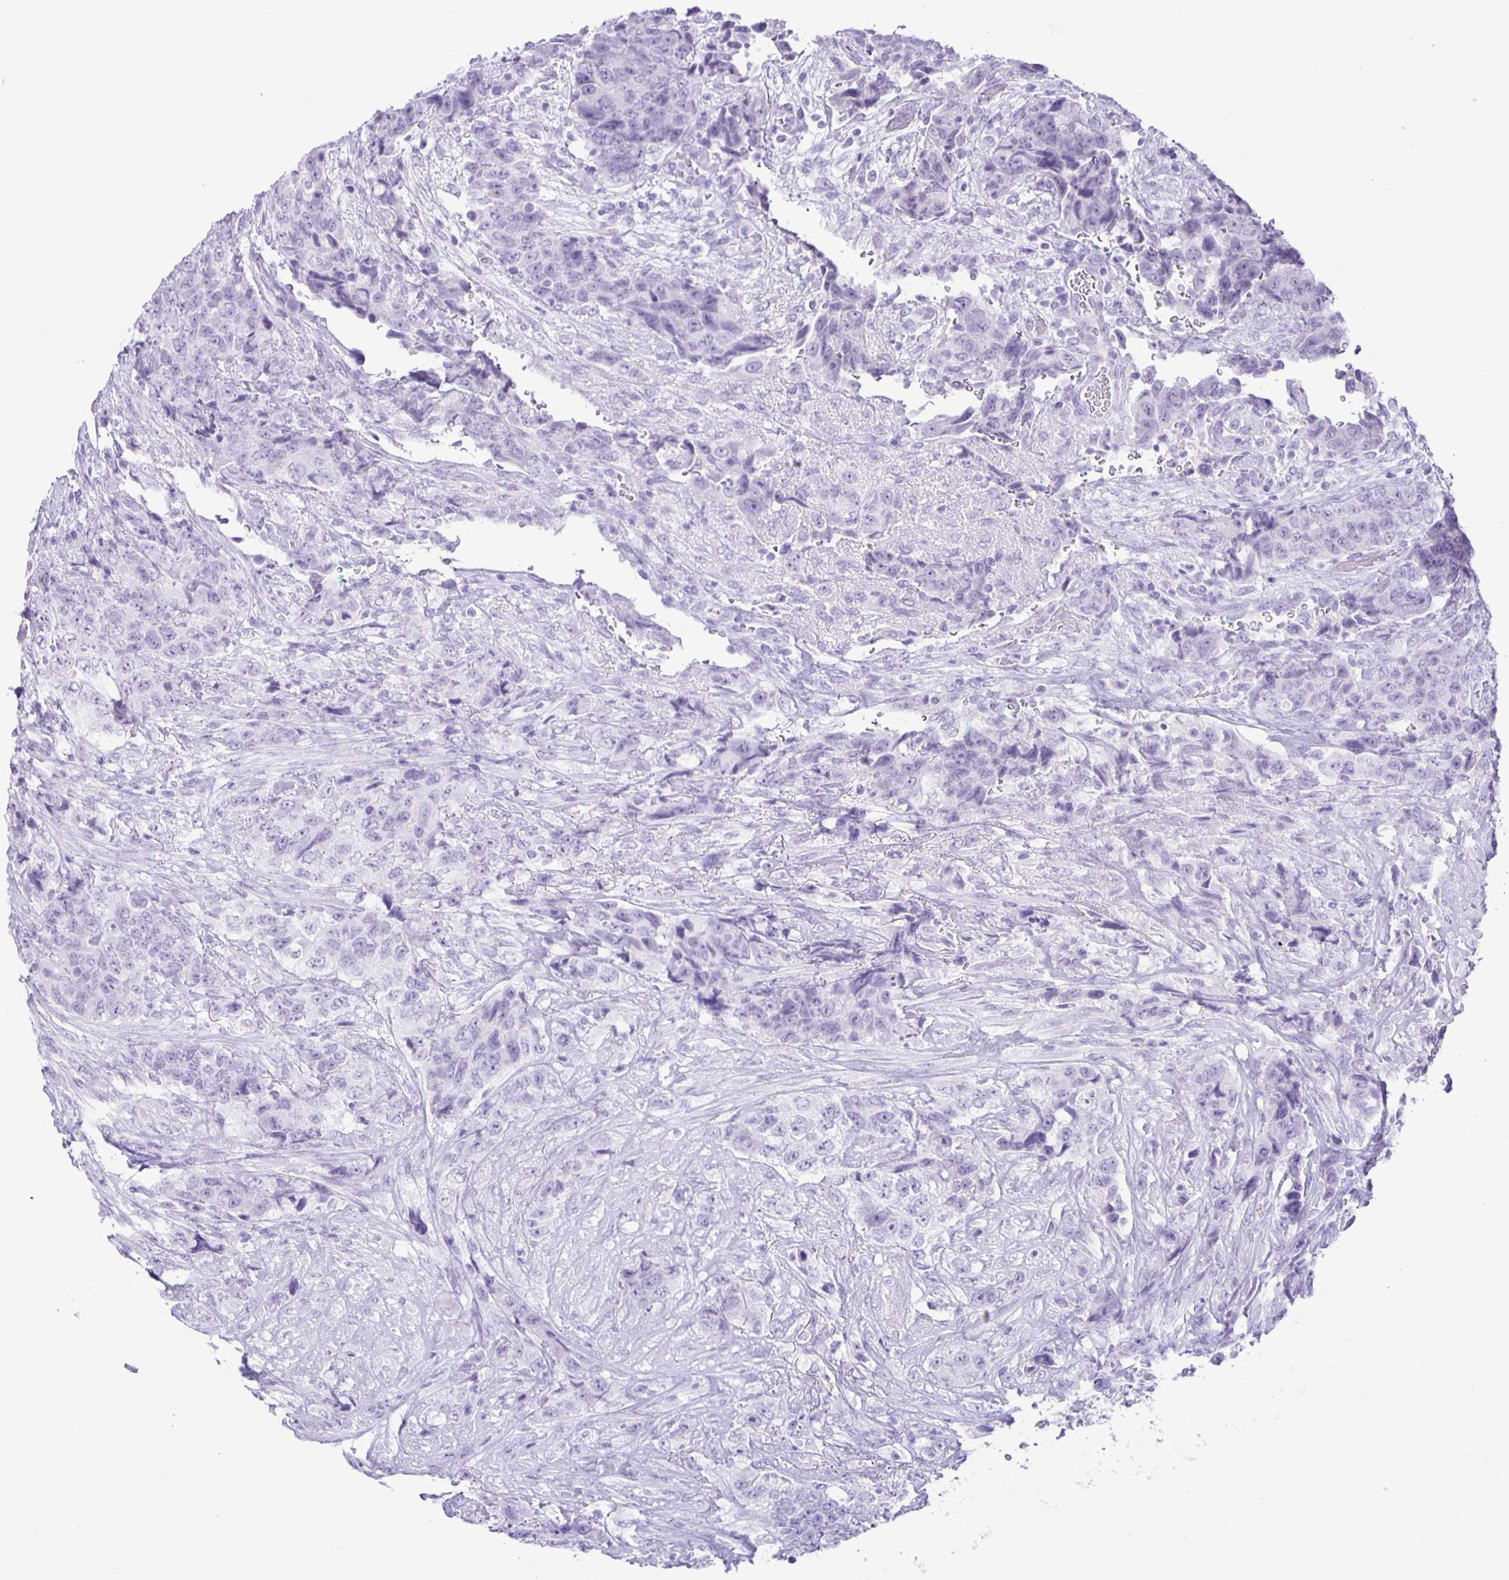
{"staining": {"intensity": "negative", "quantity": "none", "location": "none"}, "tissue": "urothelial cancer", "cell_type": "Tumor cells", "image_type": "cancer", "snomed": [{"axis": "morphology", "description": "Urothelial carcinoma, High grade"}, {"axis": "topography", "description": "Urinary bladder"}], "caption": "DAB immunohistochemical staining of urothelial cancer shows no significant expression in tumor cells.", "gene": "EZHIP", "patient": {"sex": "female", "age": 78}}